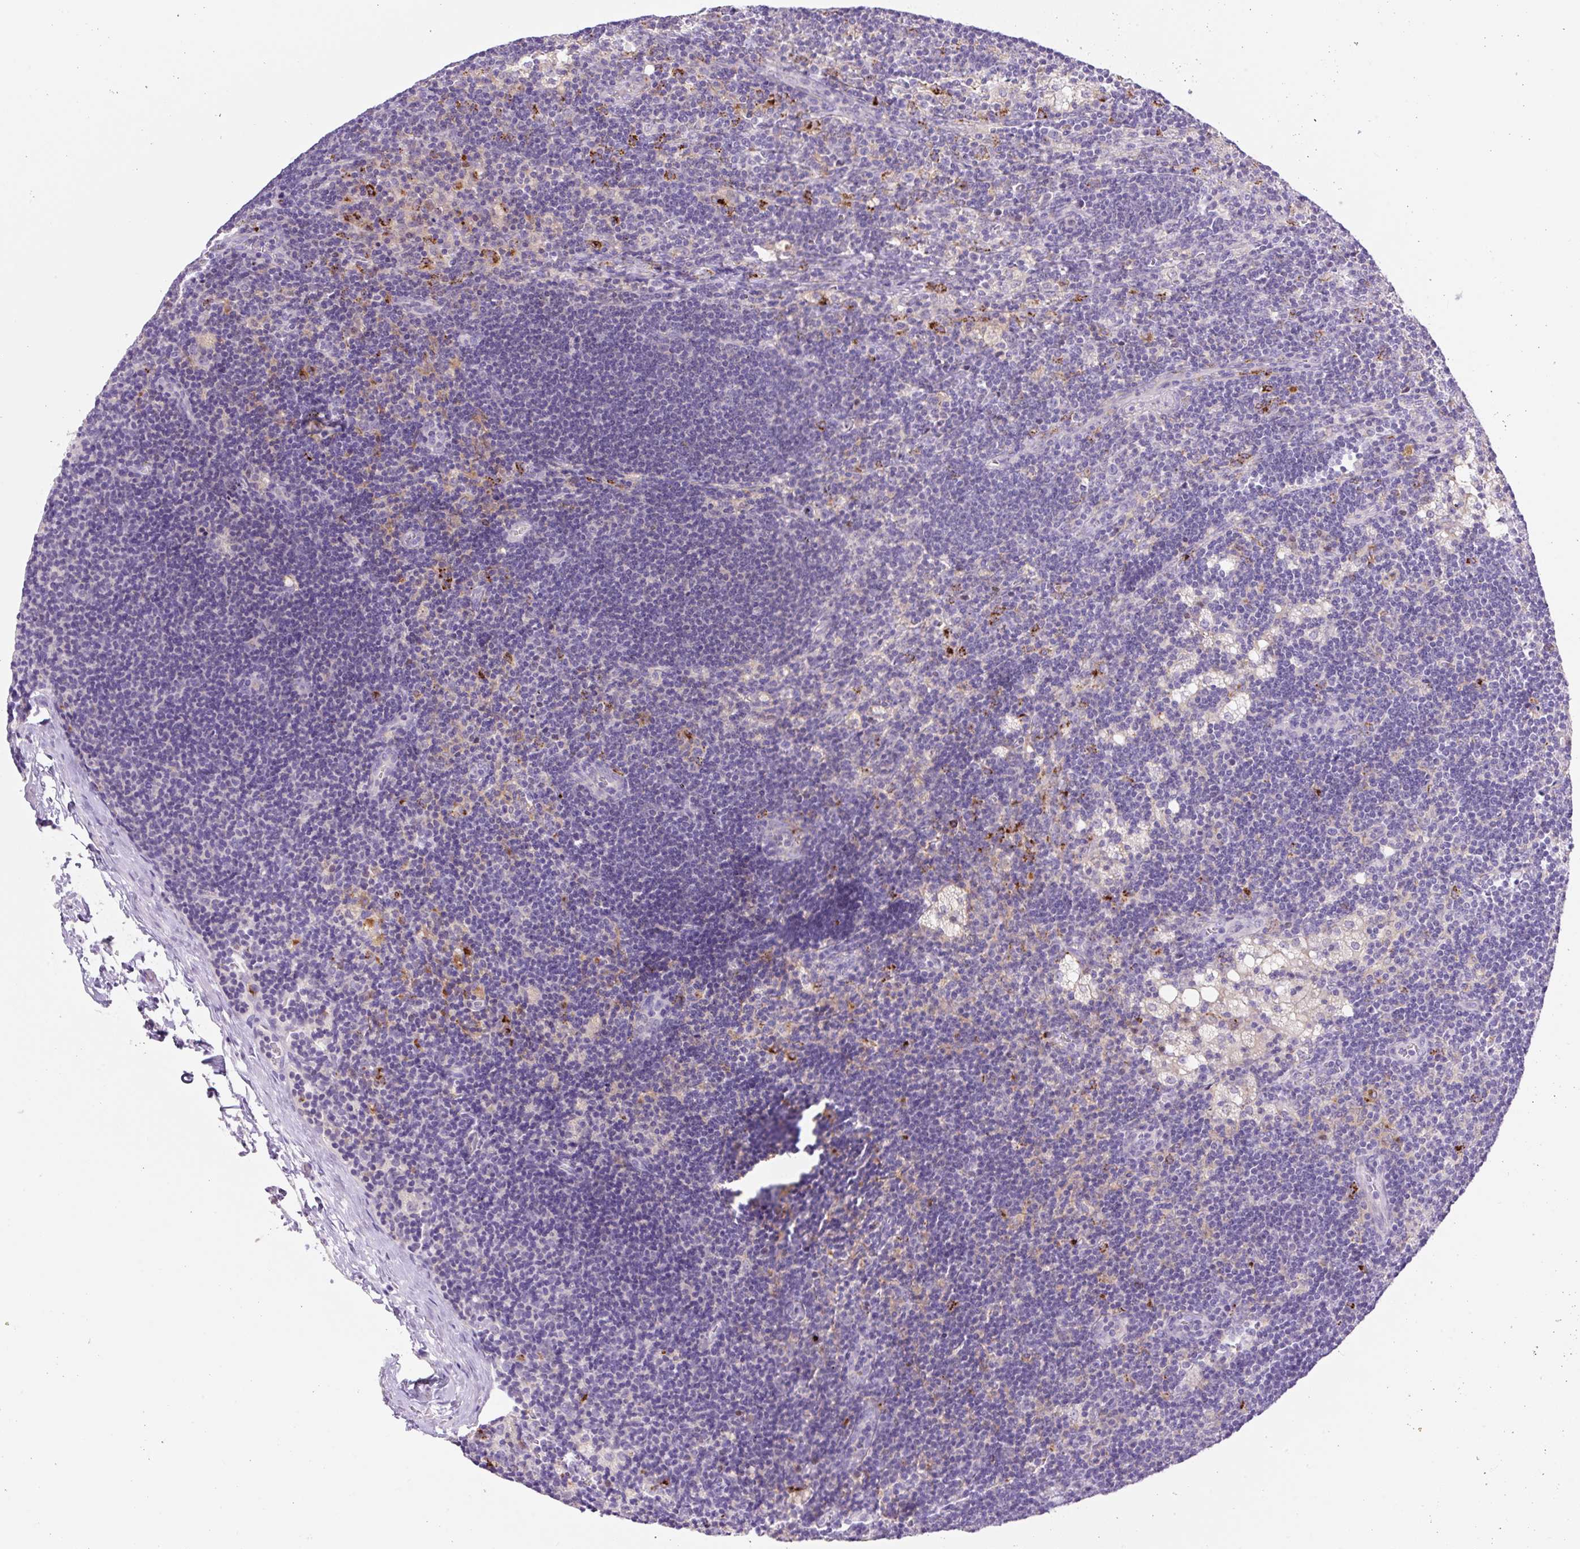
{"staining": {"intensity": "negative", "quantity": "none", "location": "none"}, "tissue": "lymph node", "cell_type": "Germinal center cells", "image_type": "normal", "snomed": [{"axis": "morphology", "description": "Normal tissue, NOS"}, {"axis": "topography", "description": "Lymph node"}], "caption": "There is no significant staining in germinal center cells of lymph node. (DAB (3,3'-diaminobenzidine) immunohistochemistry visualized using brightfield microscopy, high magnification).", "gene": "TDRD15", "patient": {"sex": "male", "age": 24}}